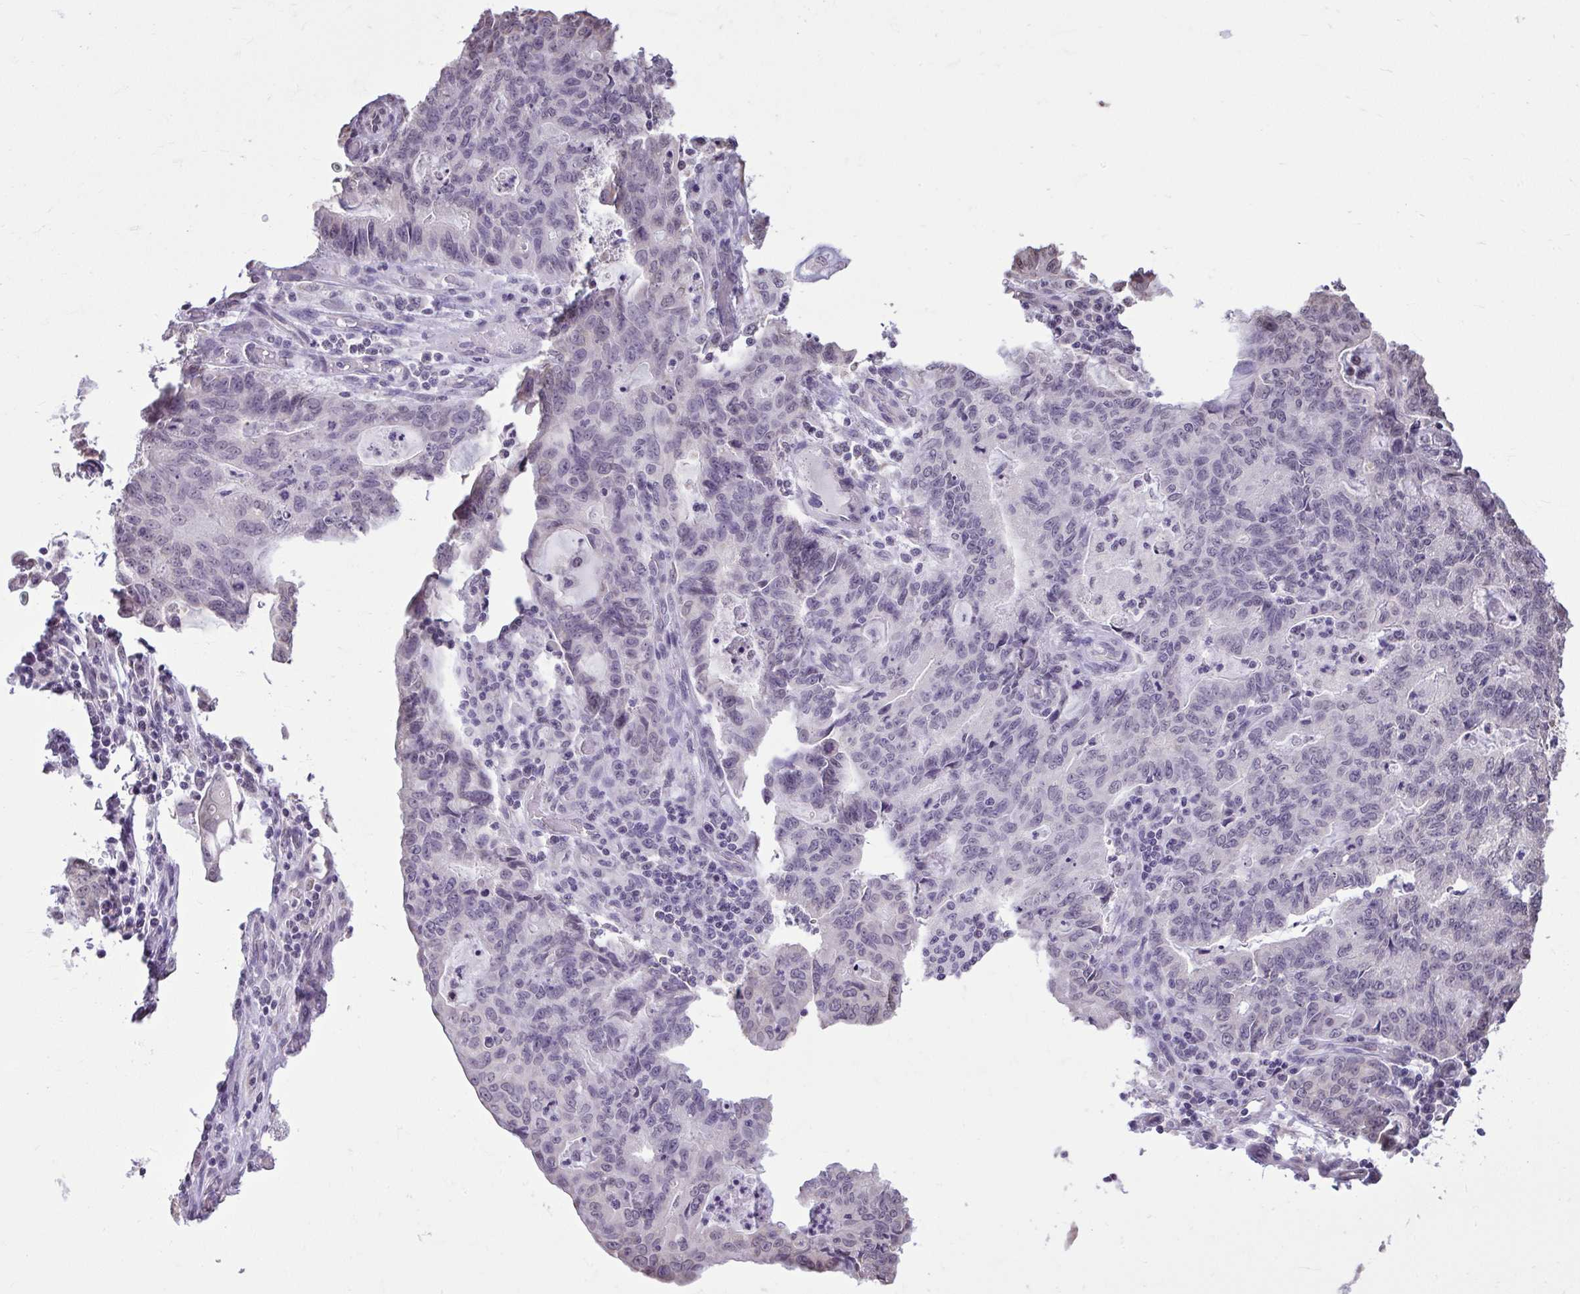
{"staining": {"intensity": "negative", "quantity": "none", "location": "none"}, "tissue": "stomach cancer", "cell_type": "Tumor cells", "image_type": "cancer", "snomed": [{"axis": "morphology", "description": "Adenocarcinoma, NOS"}, {"axis": "topography", "description": "Stomach, upper"}], "caption": "Immunohistochemistry image of adenocarcinoma (stomach) stained for a protein (brown), which demonstrates no staining in tumor cells.", "gene": "NPPA", "patient": {"sex": "female", "age": 79}}